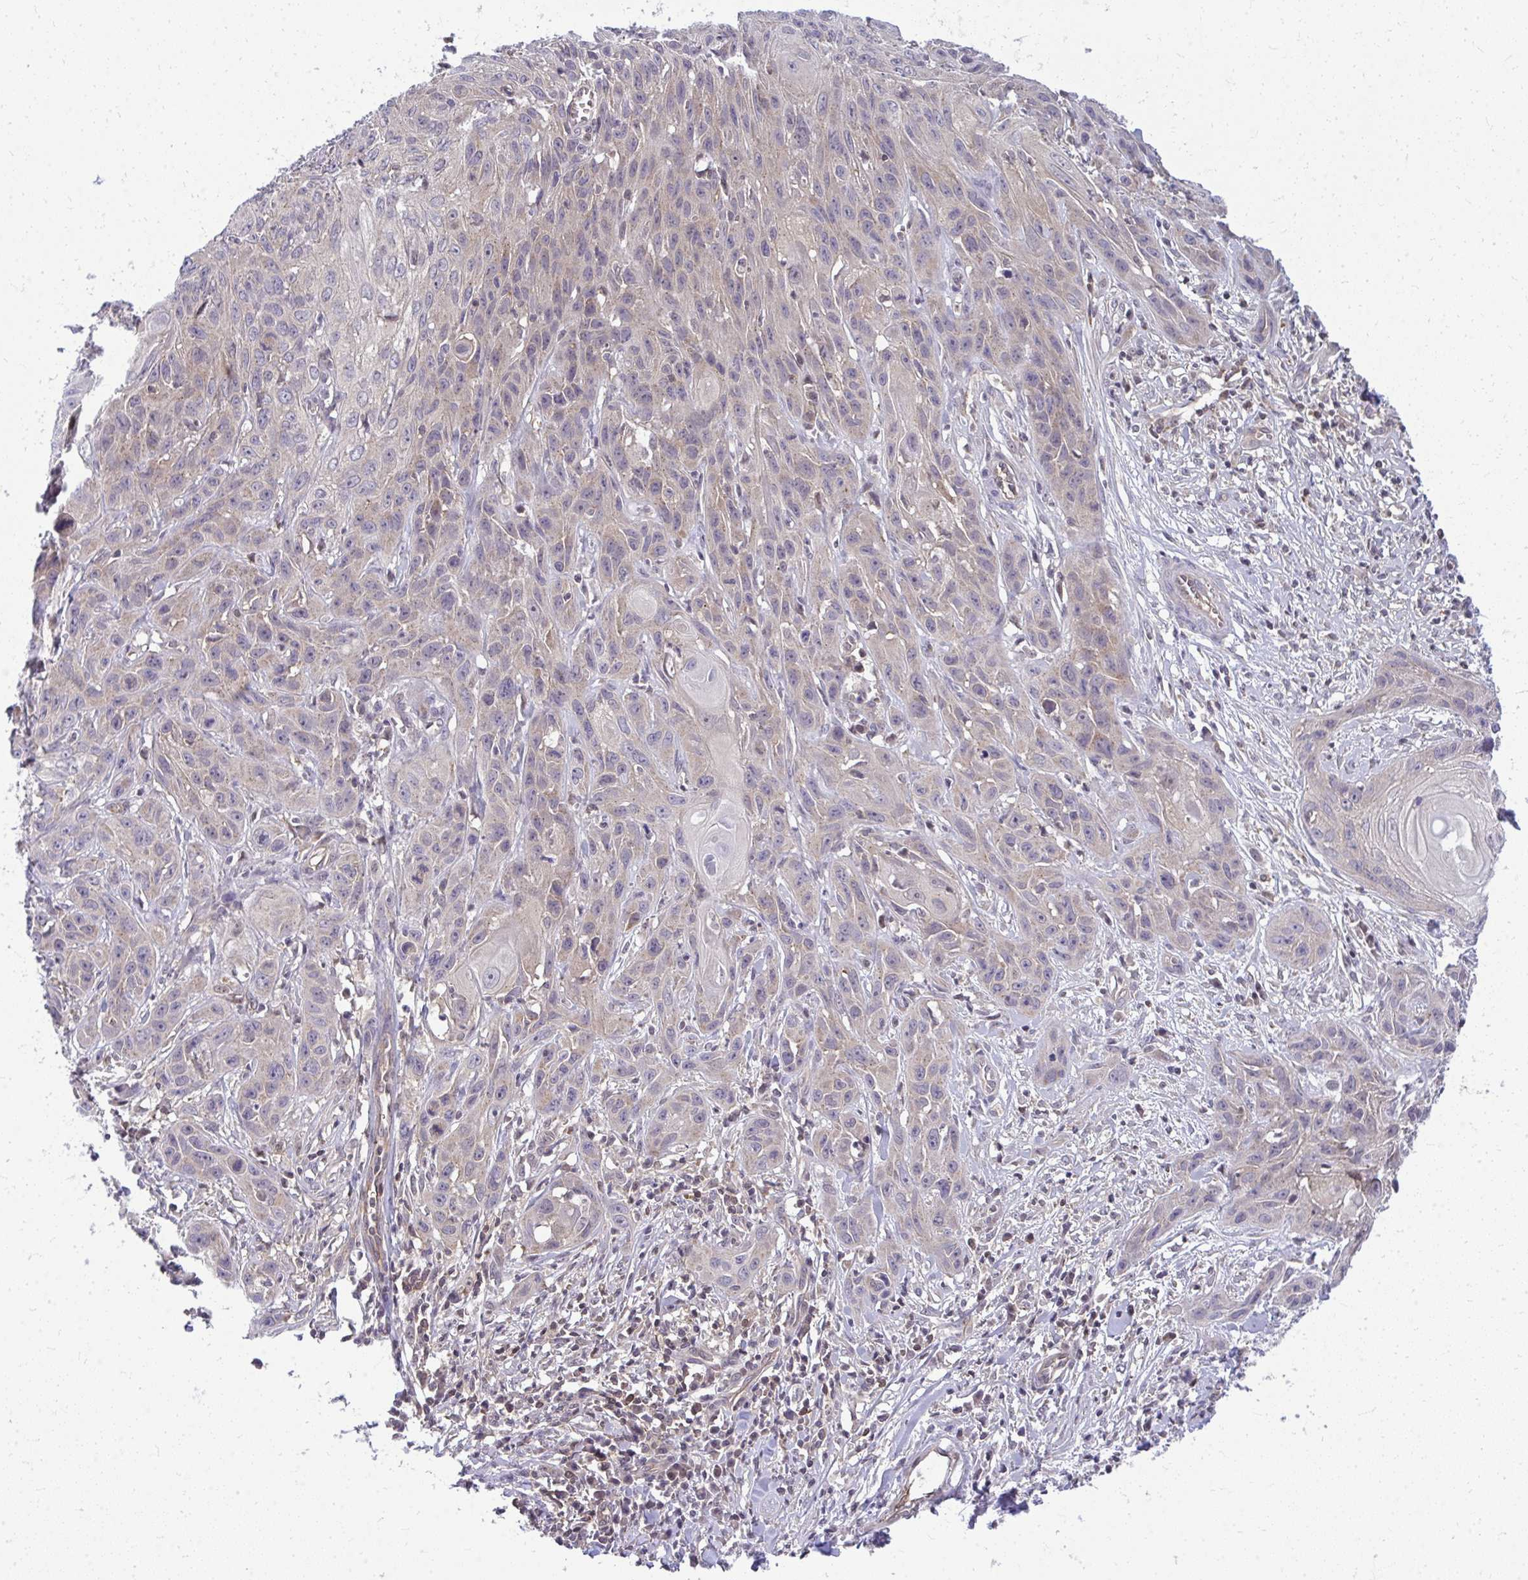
{"staining": {"intensity": "negative", "quantity": "none", "location": "none"}, "tissue": "skin cancer", "cell_type": "Tumor cells", "image_type": "cancer", "snomed": [{"axis": "morphology", "description": "Squamous cell carcinoma, NOS"}, {"axis": "topography", "description": "Skin"}, {"axis": "topography", "description": "Vulva"}], "caption": "Histopathology image shows no significant protein expression in tumor cells of skin cancer (squamous cell carcinoma).", "gene": "HDHD2", "patient": {"sex": "female", "age": 83}}